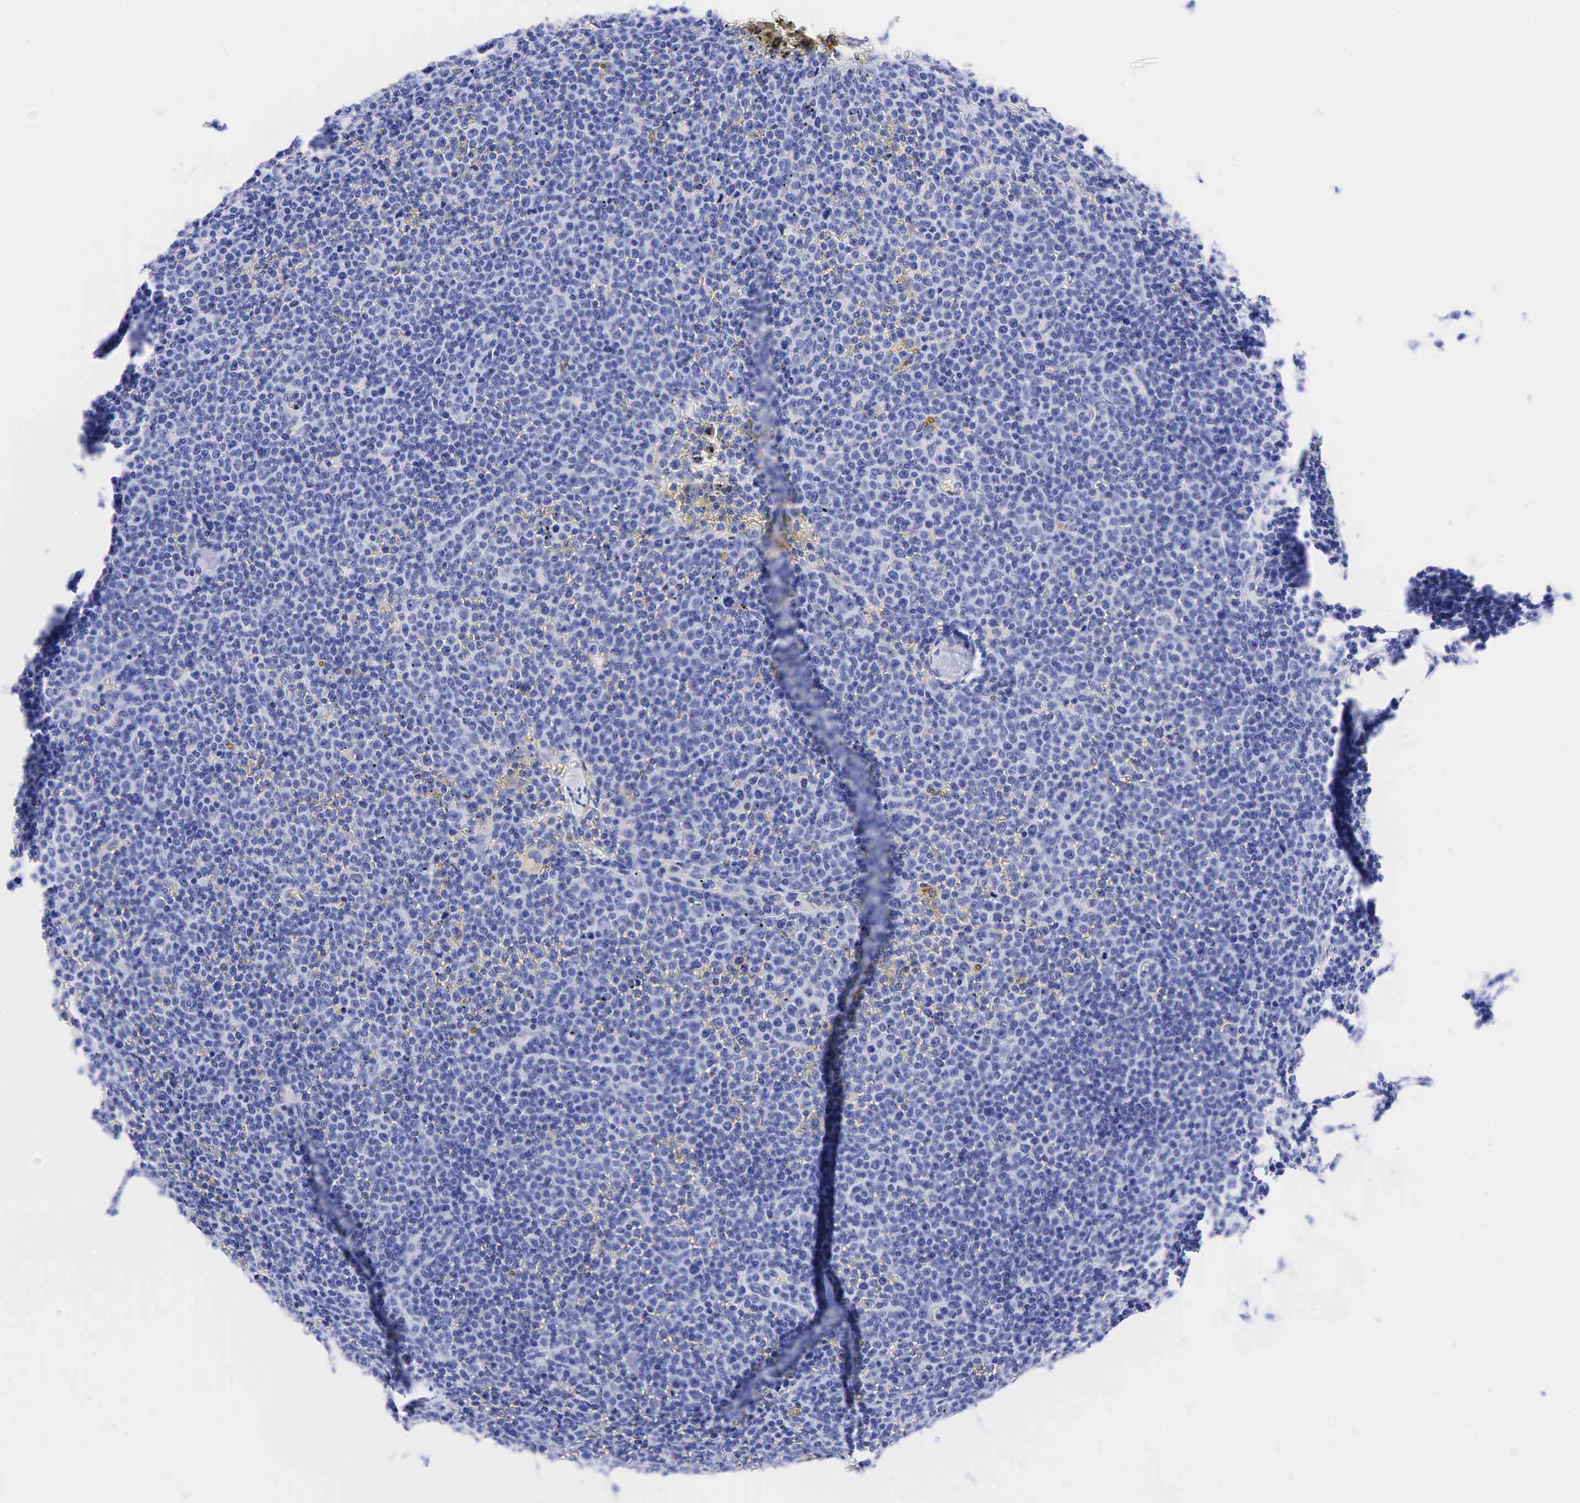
{"staining": {"intensity": "negative", "quantity": "none", "location": "none"}, "tissue": "lymphoma", "cell_type": "Tumor cells", "image_type": "cancer", "snomed": [{"axis": "morphology", "description": "Malignant lymphoma, non-Hodgkin's type, Low grade"}, {"axis": "topography", "description": "Lymph node"}], "caption": "Histopathology image shows no significant protein staining in tumor cells of lymphoma.", "gene": "CEACAM5", "patient": {"sex": "male", "age": 50}}